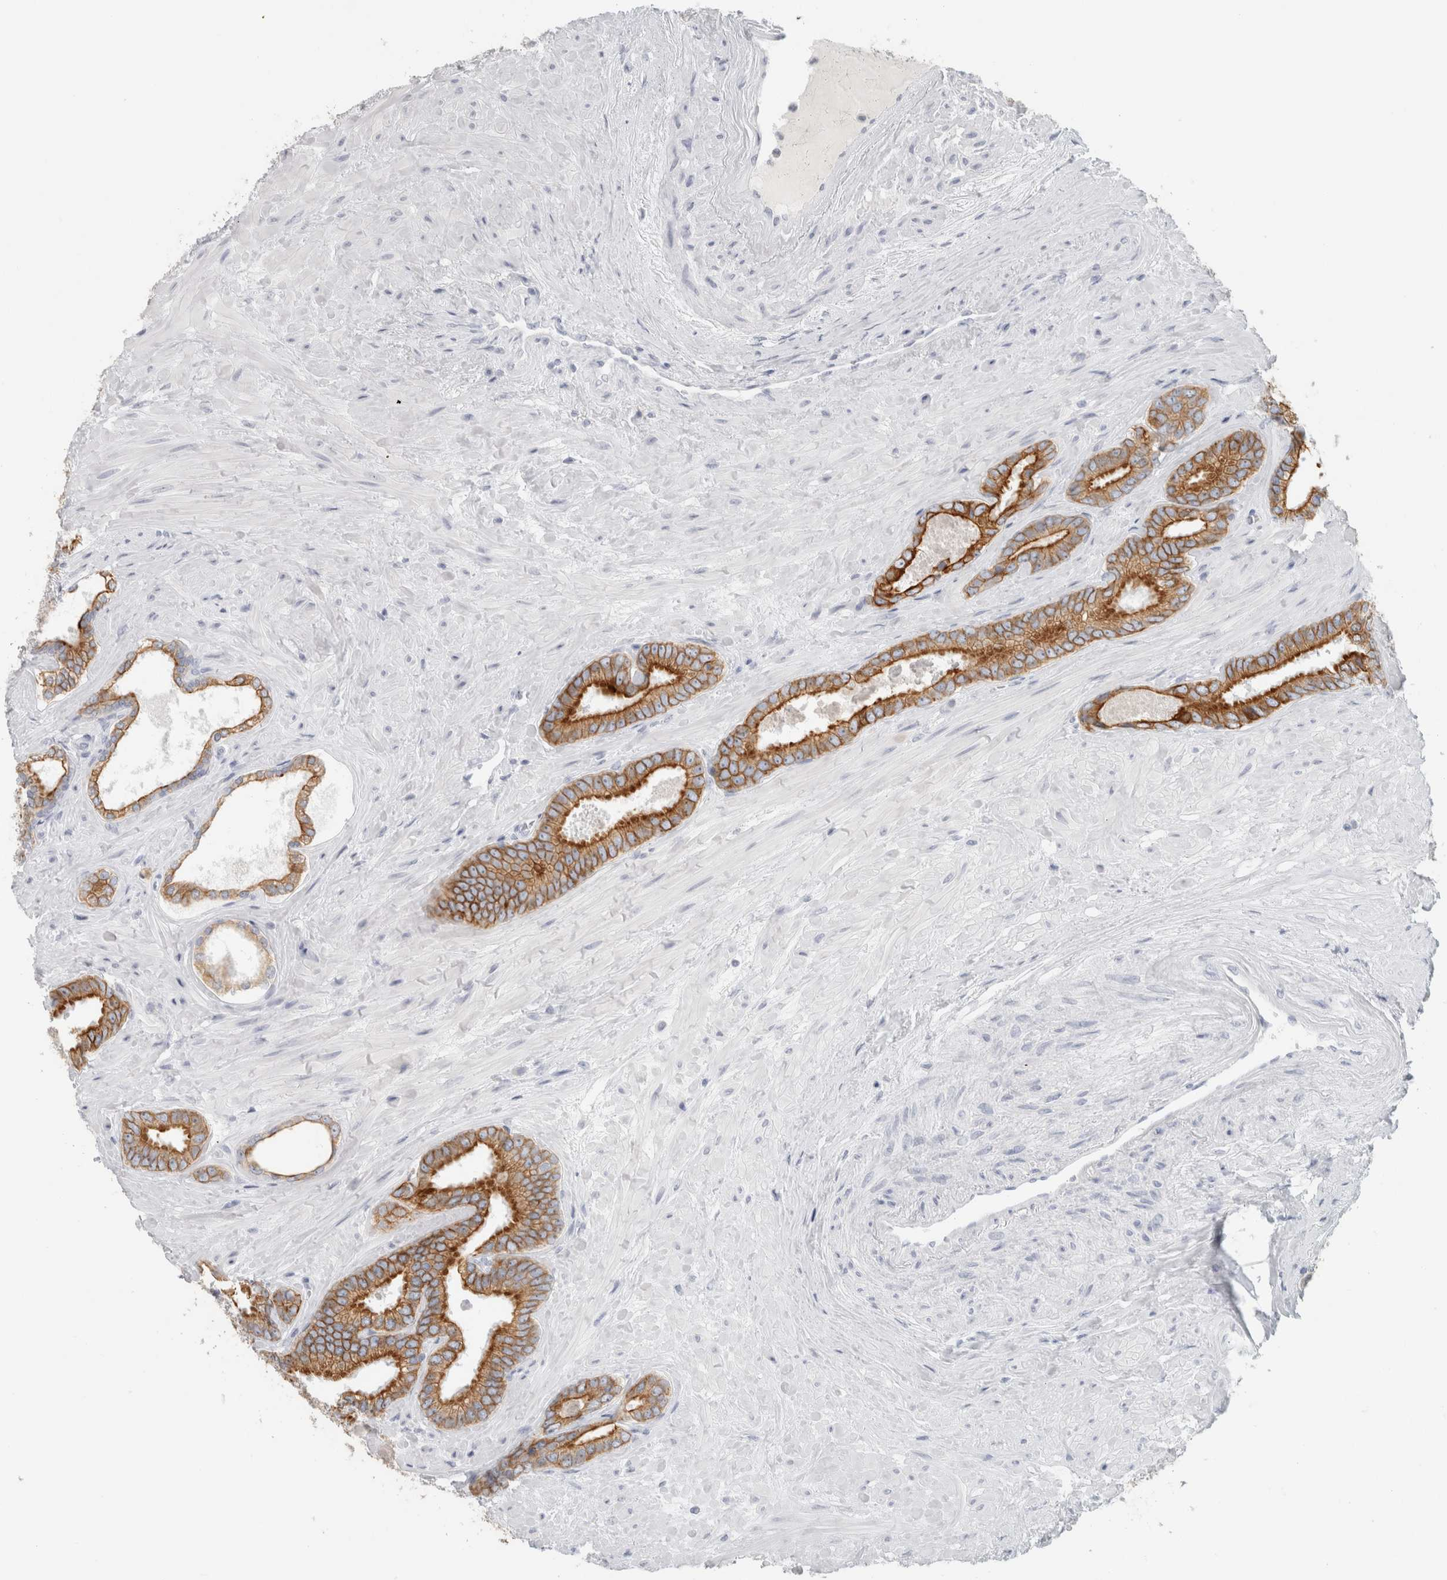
{"staining": {"intensity": "moderate", "quantity": ">75%", "location": "cytoplasmic/membranous"}, "tissue": "prostate cancer", "cell_type": "Tumor cells", "image_type": "cancer", "snomed": [{"axis": "morphology", "description": "Adenocarcinoma, Low grade"}, {"axis": "topography", "description": "Prostate"}], "caption": "Approximately >75% of tumor cells in prostate cancer (adenocarcinoma (low-grade)) reveal moderate cytoplasmic/membranous protein staining as visualized by brown immunohistochemical staining.", "gene": "SLC28A3", "patient": {"sex": "male", "age": 71}}